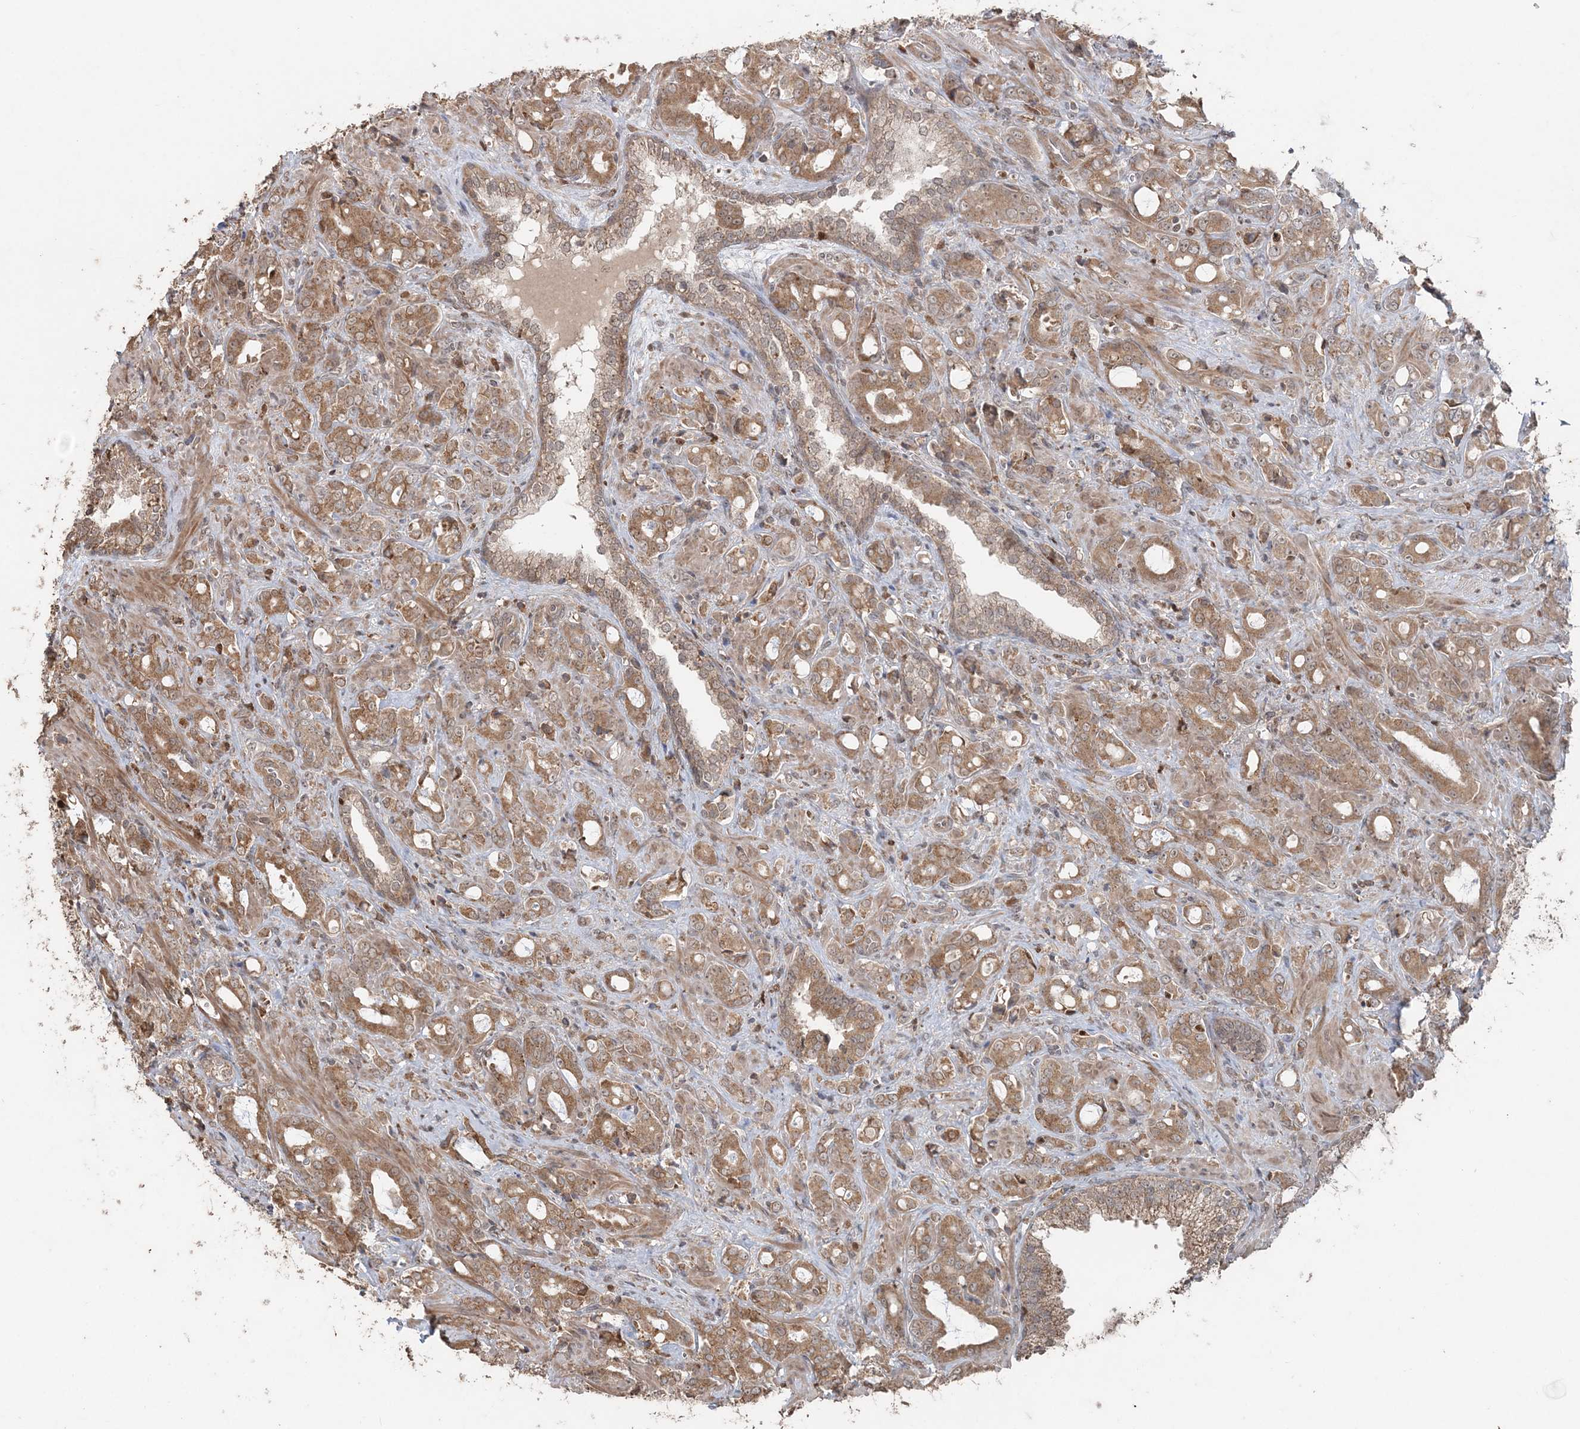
{"staining": {"intensity": "moderate", "quantity": ">75%", "location": "cytoplasmic/membranous"}, "tissue": "prostate cancer", "cell_type": "Tumor cells", "image_type": "cancer", "snomed": [{"axis": "morphology", "description": "Adenocarcinoma, High grade"}, {"axis": "topography", "description": "Prostate"}], "caption": "Protein expression analysis of prostate cancer reveals moderate cytoplasmic/membranous positivity in approximately >75% of tumor cells.", "gene": "SLU7", "patient": {"sex": "male", "age": 72}}